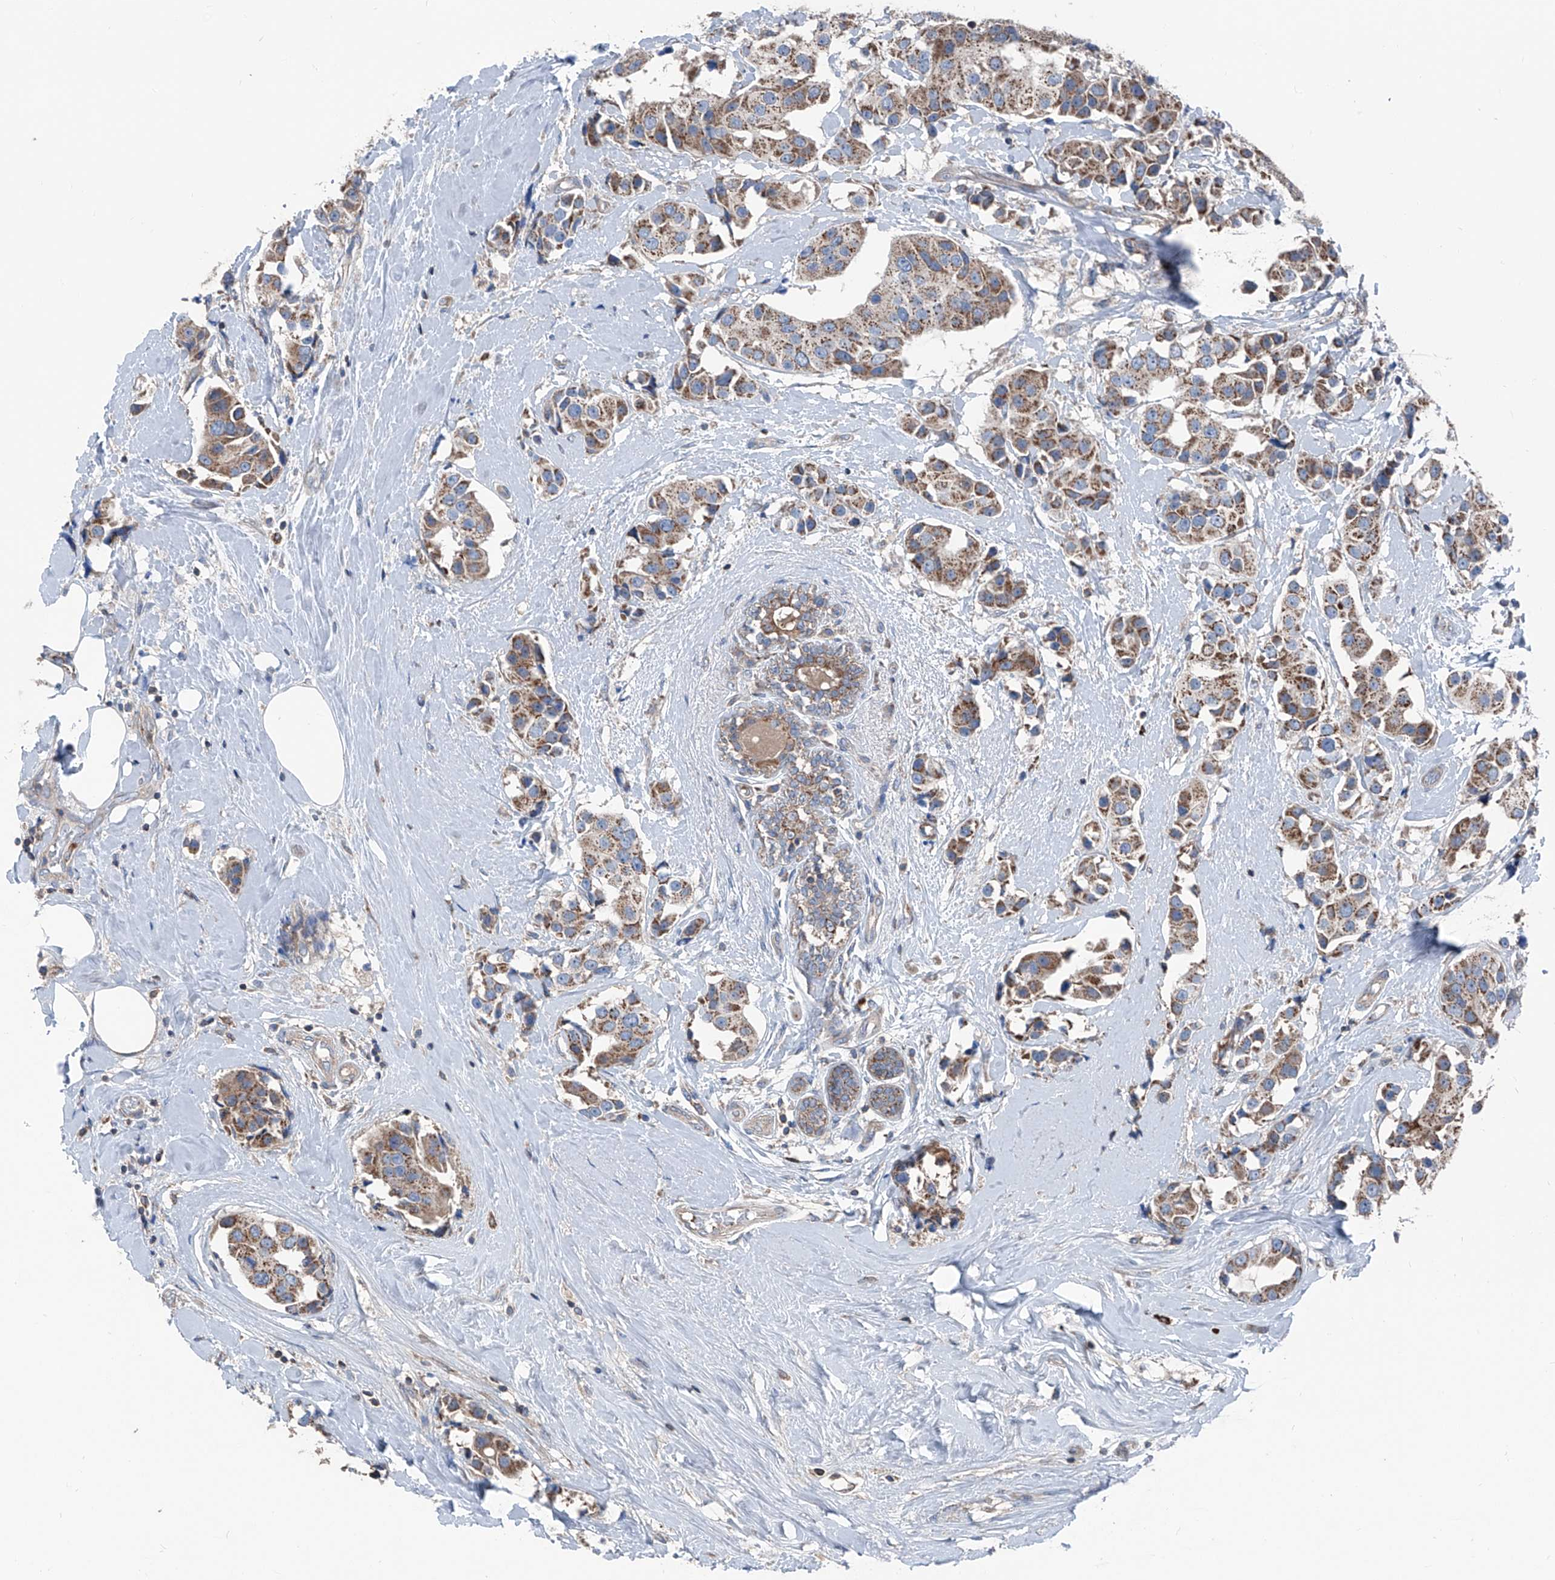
{"staining": {"intensity": "moderate", "quantity": ">75%", "location": "cytoplasmic/membranous"}, "tissue": "breast cancer", "cell_type": "Tumor cells", "image_type": "cancer", "snomed": [{"axis": "morphology", "description": "Normal tissue, NOS"}, {"axis": "morphology", "description": "Duct carcinoma"}, {"axis": "topography", "description": "Breast"}], "caption": "Moderate cytoplasmic/membranous expression is identified in approximately >75% of tumor cells in infiltrating ductal carcinoma (breast).", "gene": "GPAT3", "patient": {"sex": "female", "age": 39}}